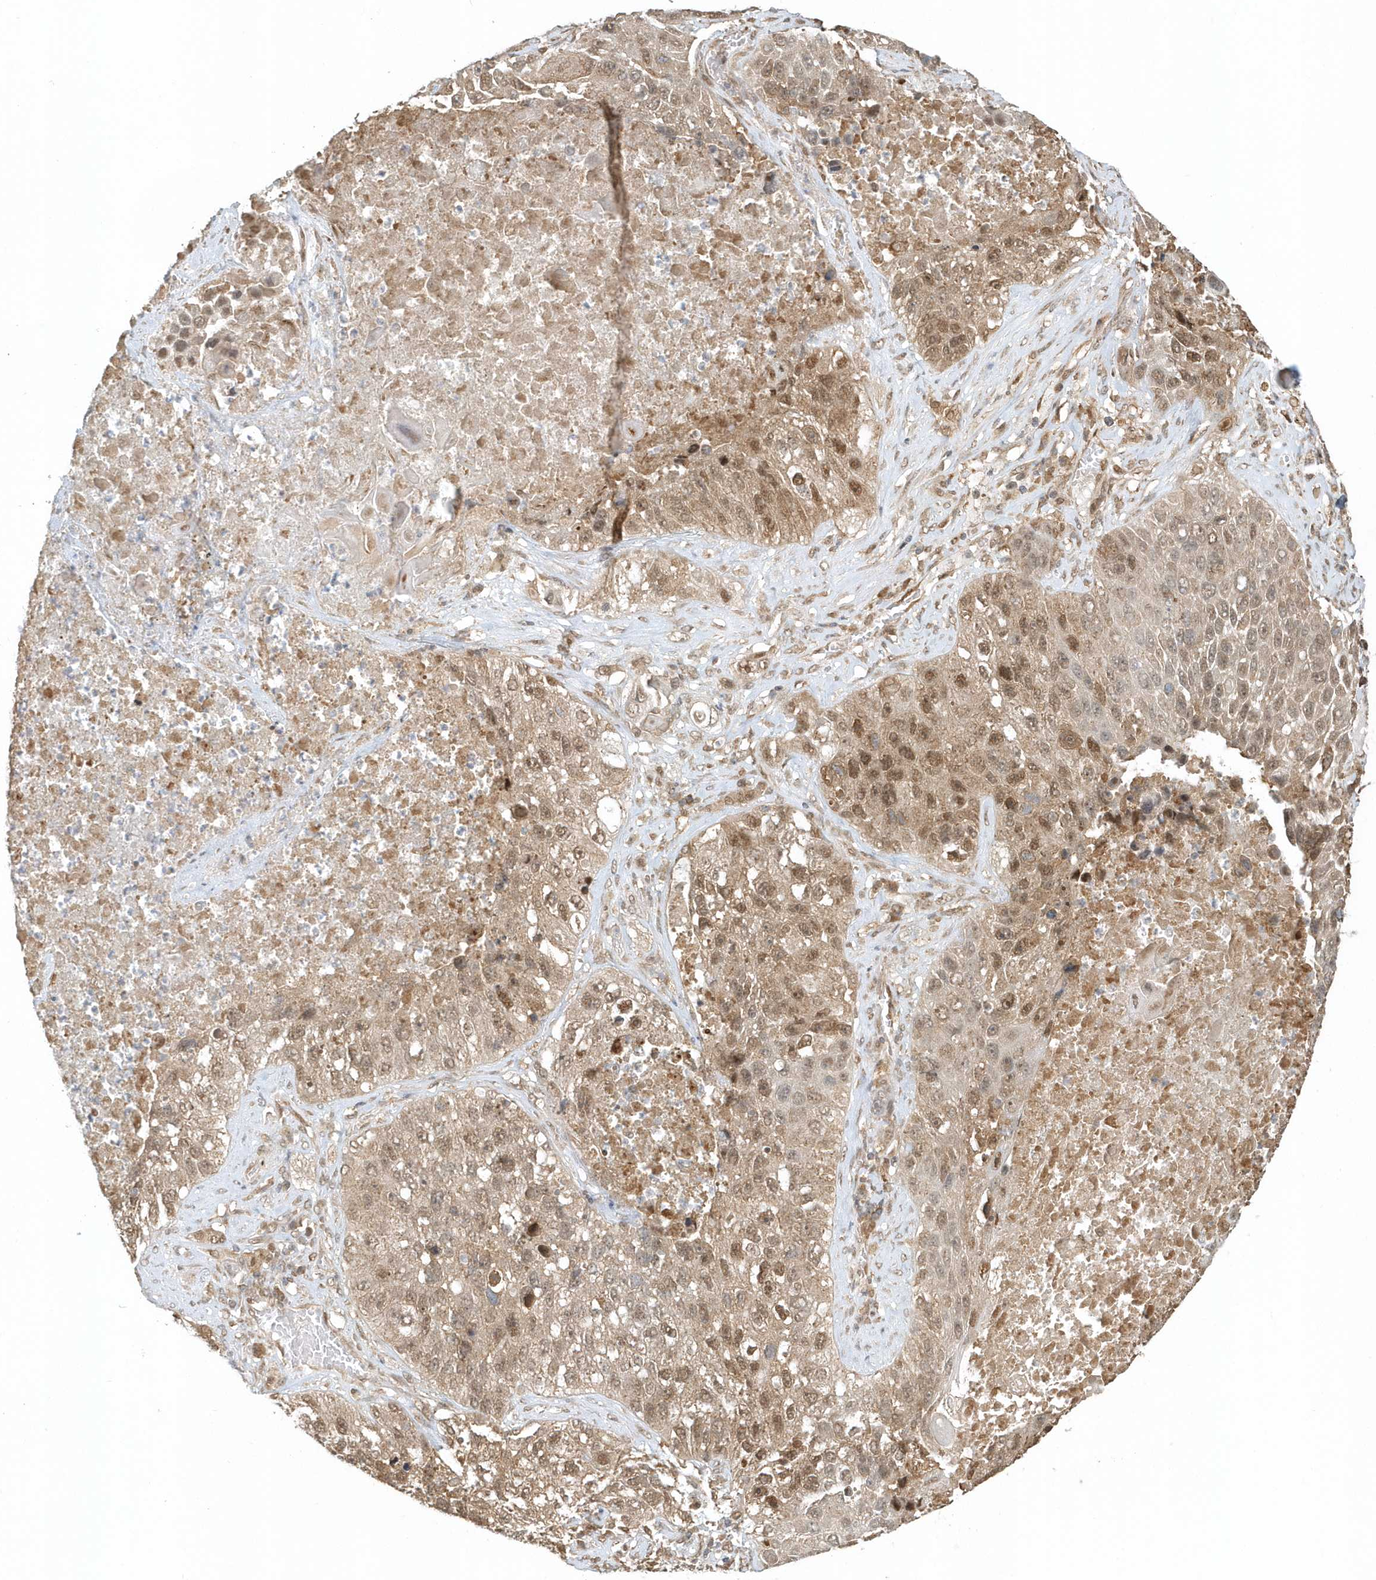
{"staining": {"intensity": "moderate", "quantity": ">75%", "location": "nuclear"}, "tissue": "lung cancer", "cell_type": "Tumor cells", "image_type": "cancer", "snomed": [{"axis": "morphology", "description": "Squamous cell carcinoma, NOS"}, {"axis": "topography", "description": "Lung"}], "caption": "Brown immunohistochemical staining in human lung squamous cell carcinoma reveals moderate nuclear staining in approximately >75% of tumor cells.", "gene": "PSMD6", "patient": {"sex": "male", "age": 61}}